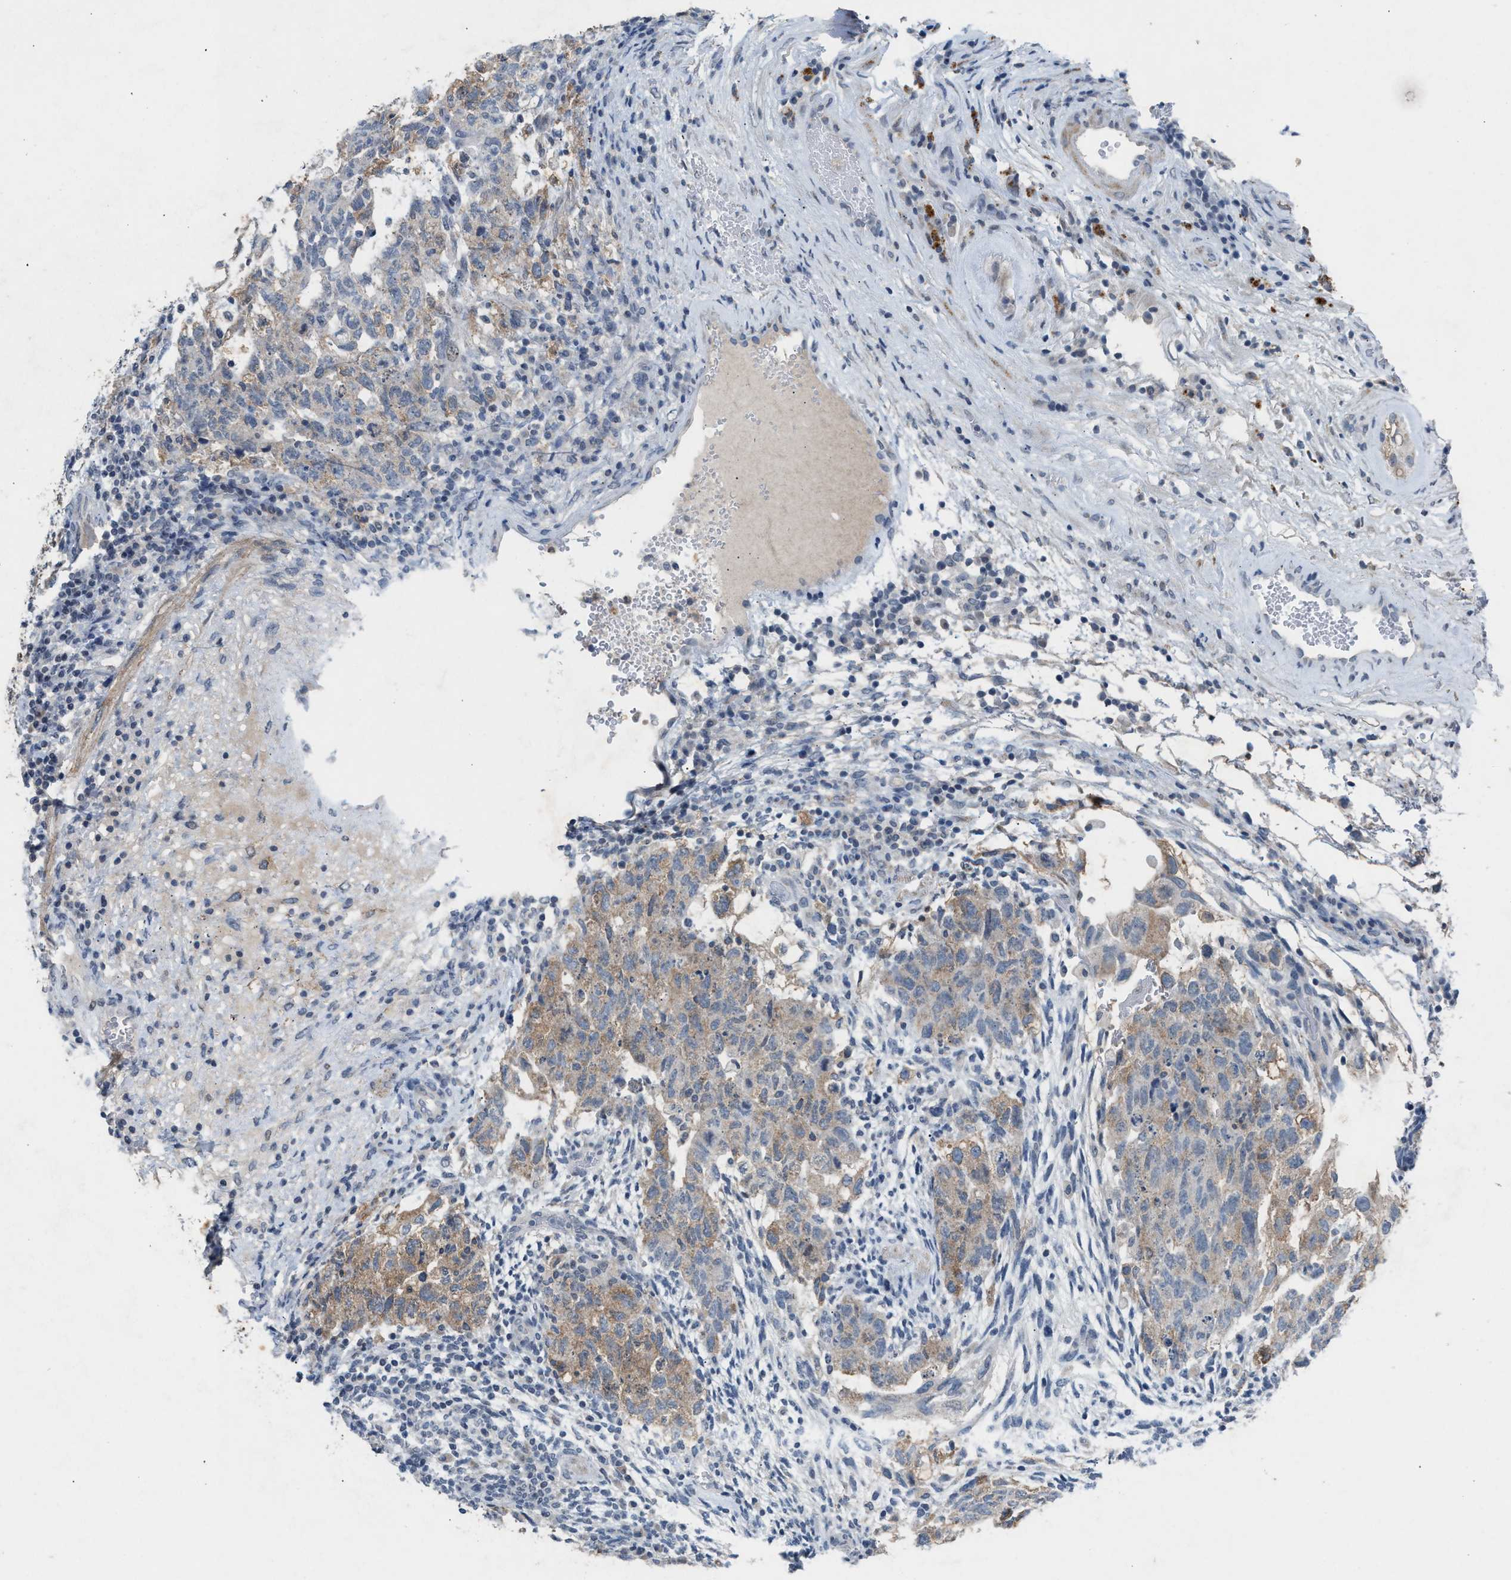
{"staining": {"intensity": "weak", "quantity": ">75%", "location": "cytoplasmic/membranous"}, "tissue": "testis cancer", "cell_type": "Tumor cells", "image_type": "cancer", "snomed": [{"axis": "morphology", "description": "Normal tissue, NOS"}, {"axis": "morphology", "description": "Carcinoma, Embryonal, NOS"}, {"axis": "topography", "description": "Testis"}], "caption": "IHC of human testis cancer (embryonal carcinoma) displays low levels of weak cytoplasmic/membranous staining in about >75% of tumor cells. (brown staining indicates protein expression, while blue staining denotes nuclei).", "gene": "SLC5A5", "patient": {"sex": "male", "age": 36}}